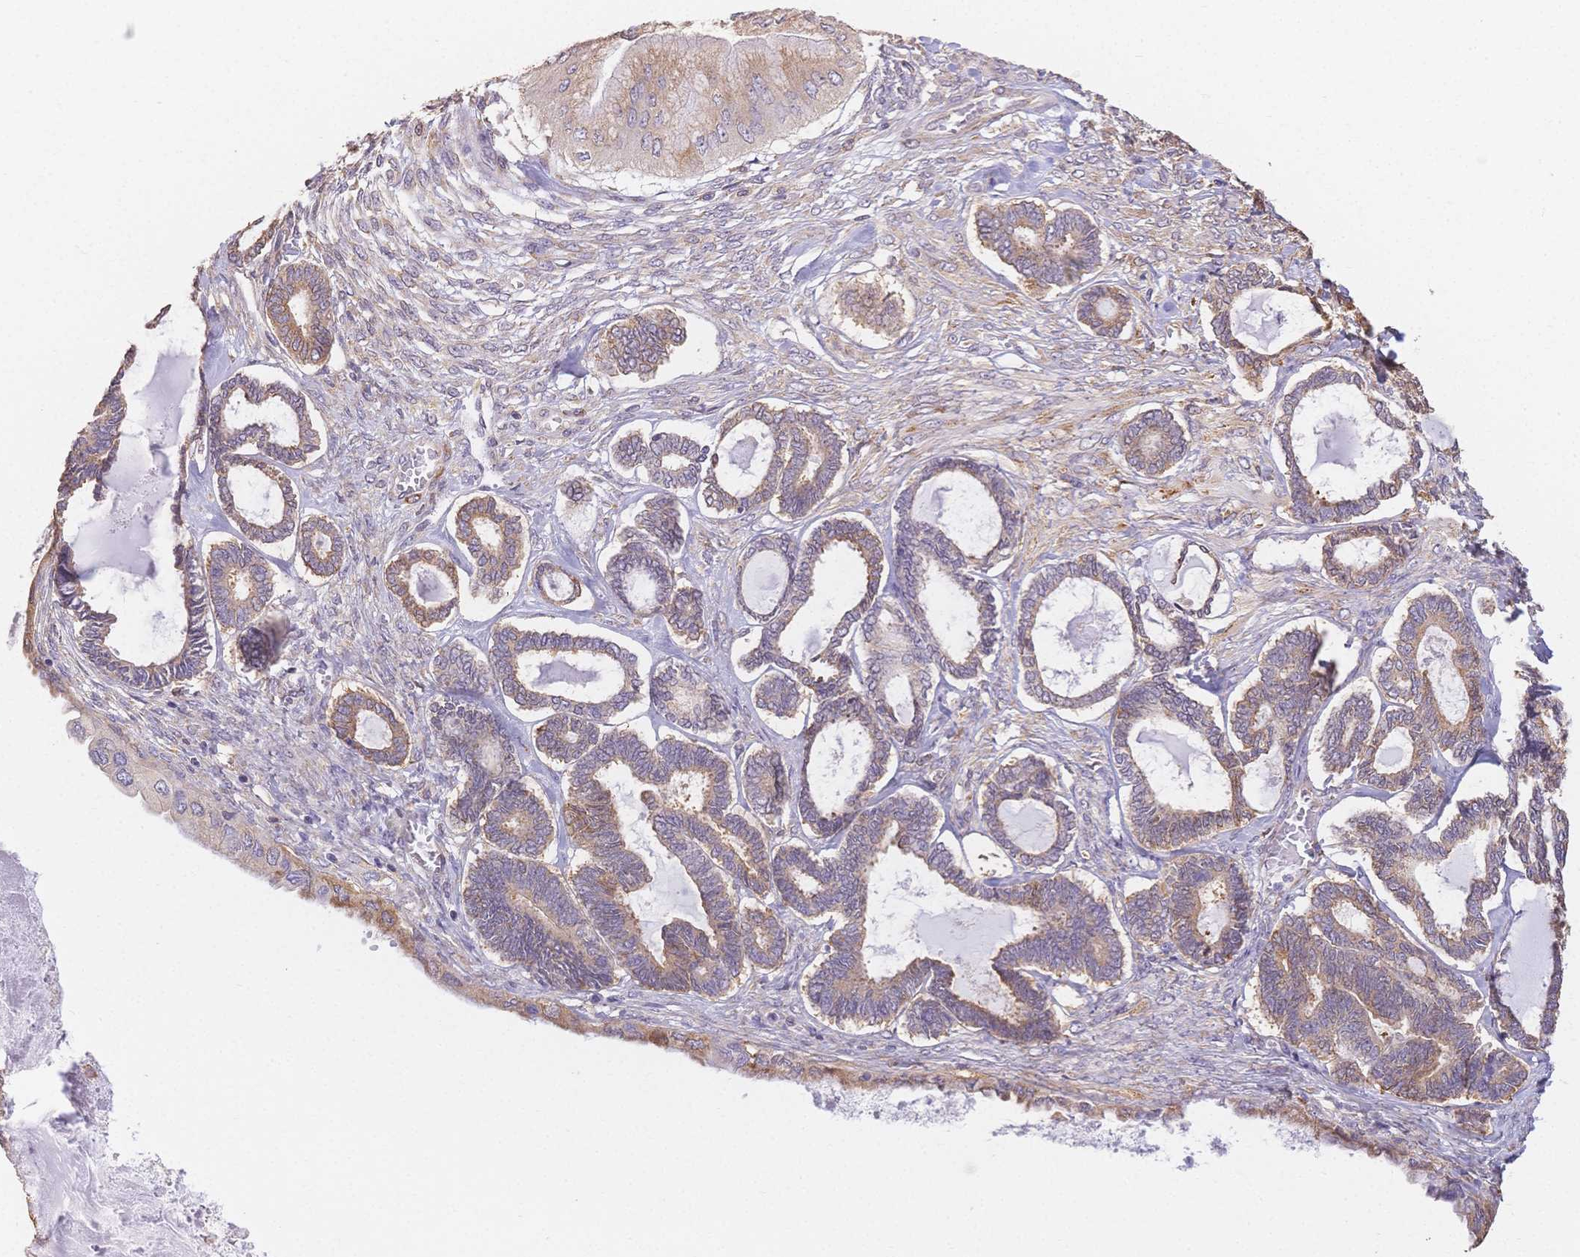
{"staining": {"intensity": "weak", "quantity": ">75%", "location": "cytoplasmic/membranous"}, "tissue": "ovarian cancer", "cell_type": "Tumor cells", "image_type": "cancer", "snomed": [{"axis": "morphology", "description": "Carcinoma, endometroid"}, {"axis": "topography", "description": "Ovary"}], "caption": "Immunohistochemistry (IHC) (DAB) staining of human ovarian endometroid carcinoma shows weak cytoplasmic/membranous protein staining in approximately >75% of tumor cells.", "gene": "HS3ST5", "patient": {"sex": "female", "age": 70}}